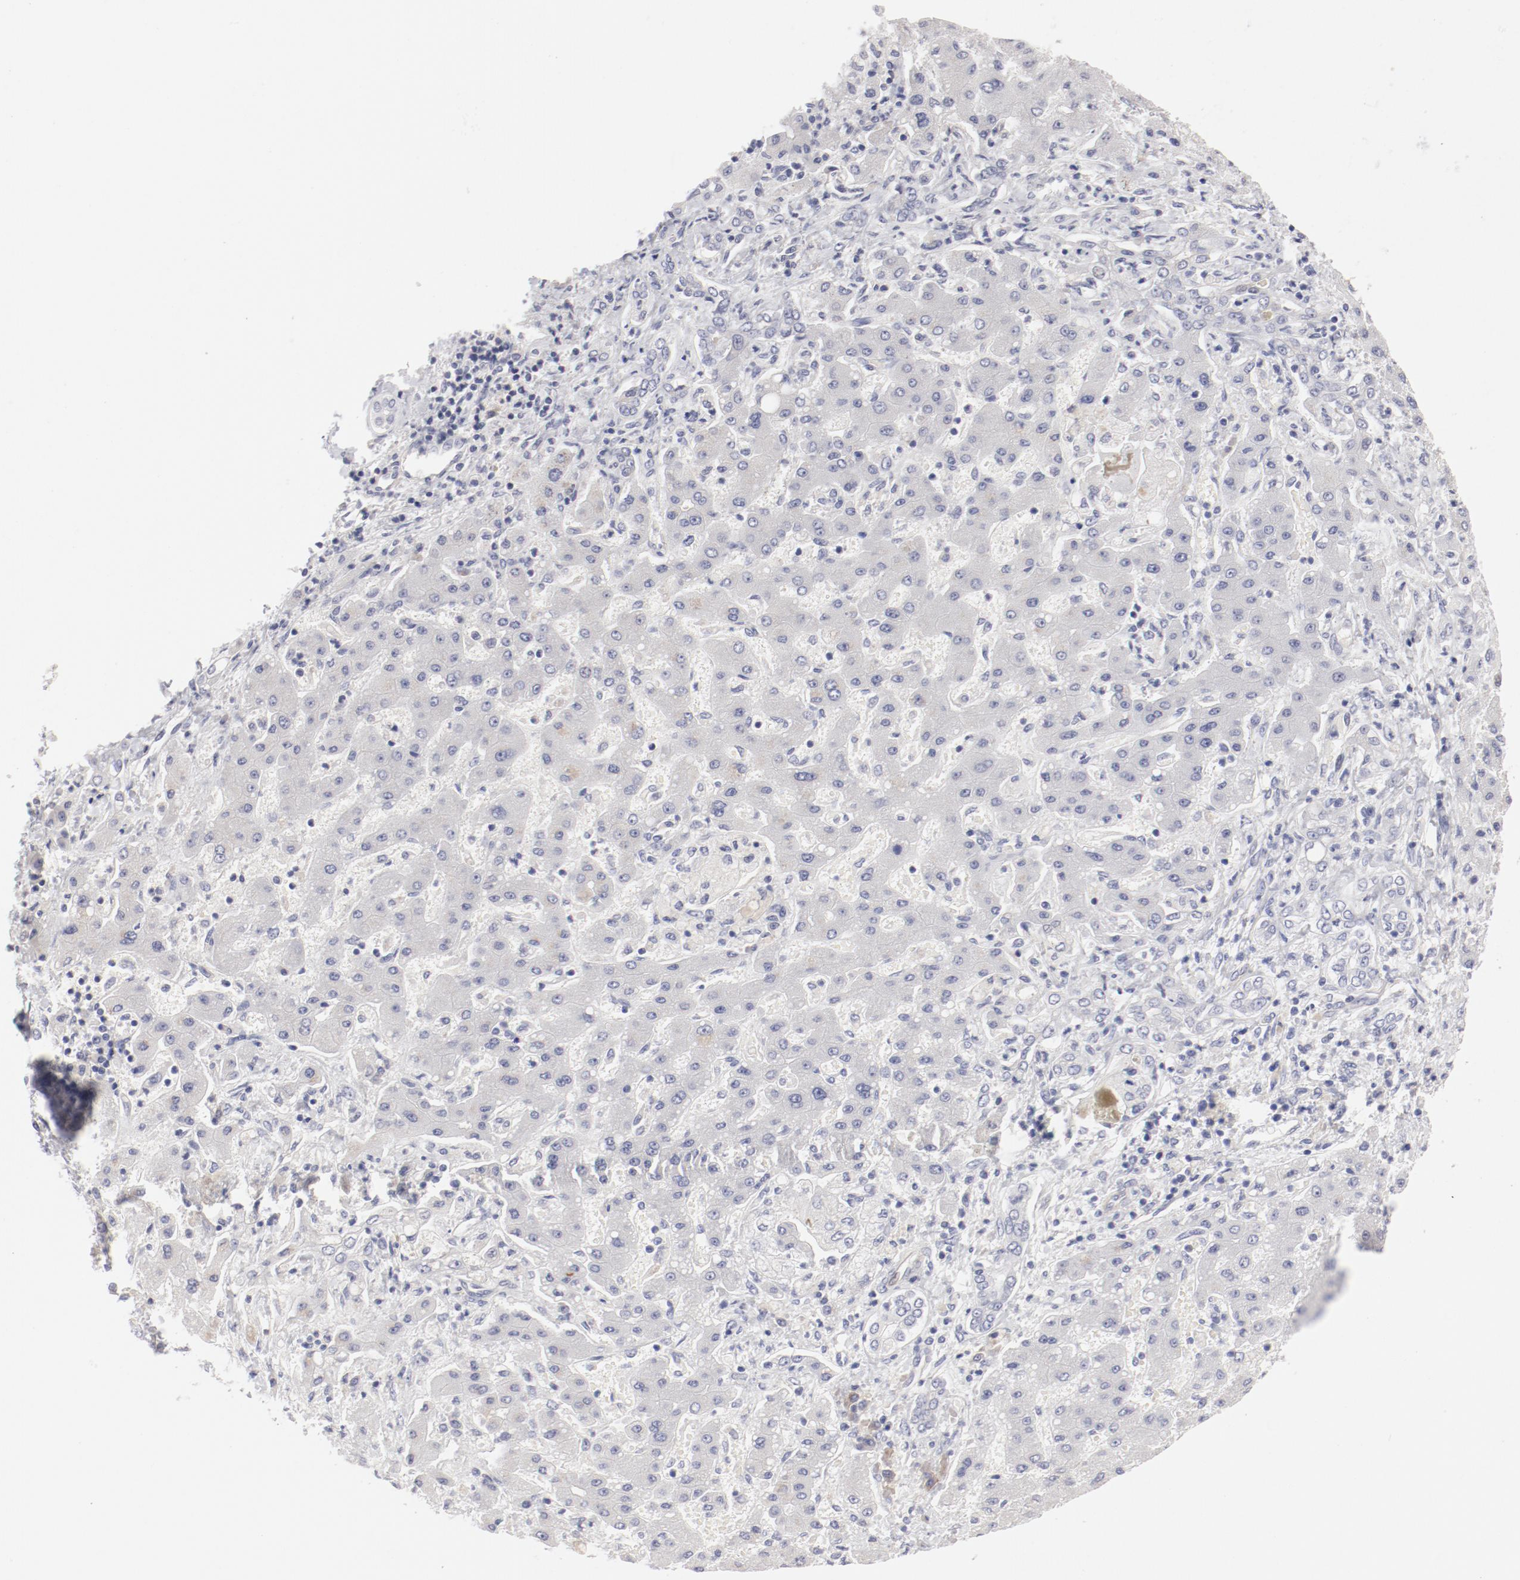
{"staining": {"intensity": "weak", "quantity": "<25%", "location": "cytoplasmic/membranous"}, "tissue": "liver cancer", "cell_type": "Tumor cells", "image_type": "cancer", "snomed": [{"axis": "morphology", "description": "Cholangiocarcinoma"}, {"axis": "topography", "description": "Liver"}], "caption": "DAB immunohistochemical staining of human liver cholangiocarcinoma demonstrates no significant positivity in tumor cells.", "gene": "LAX1", "patient": {"sex": "male", "age": 50}}